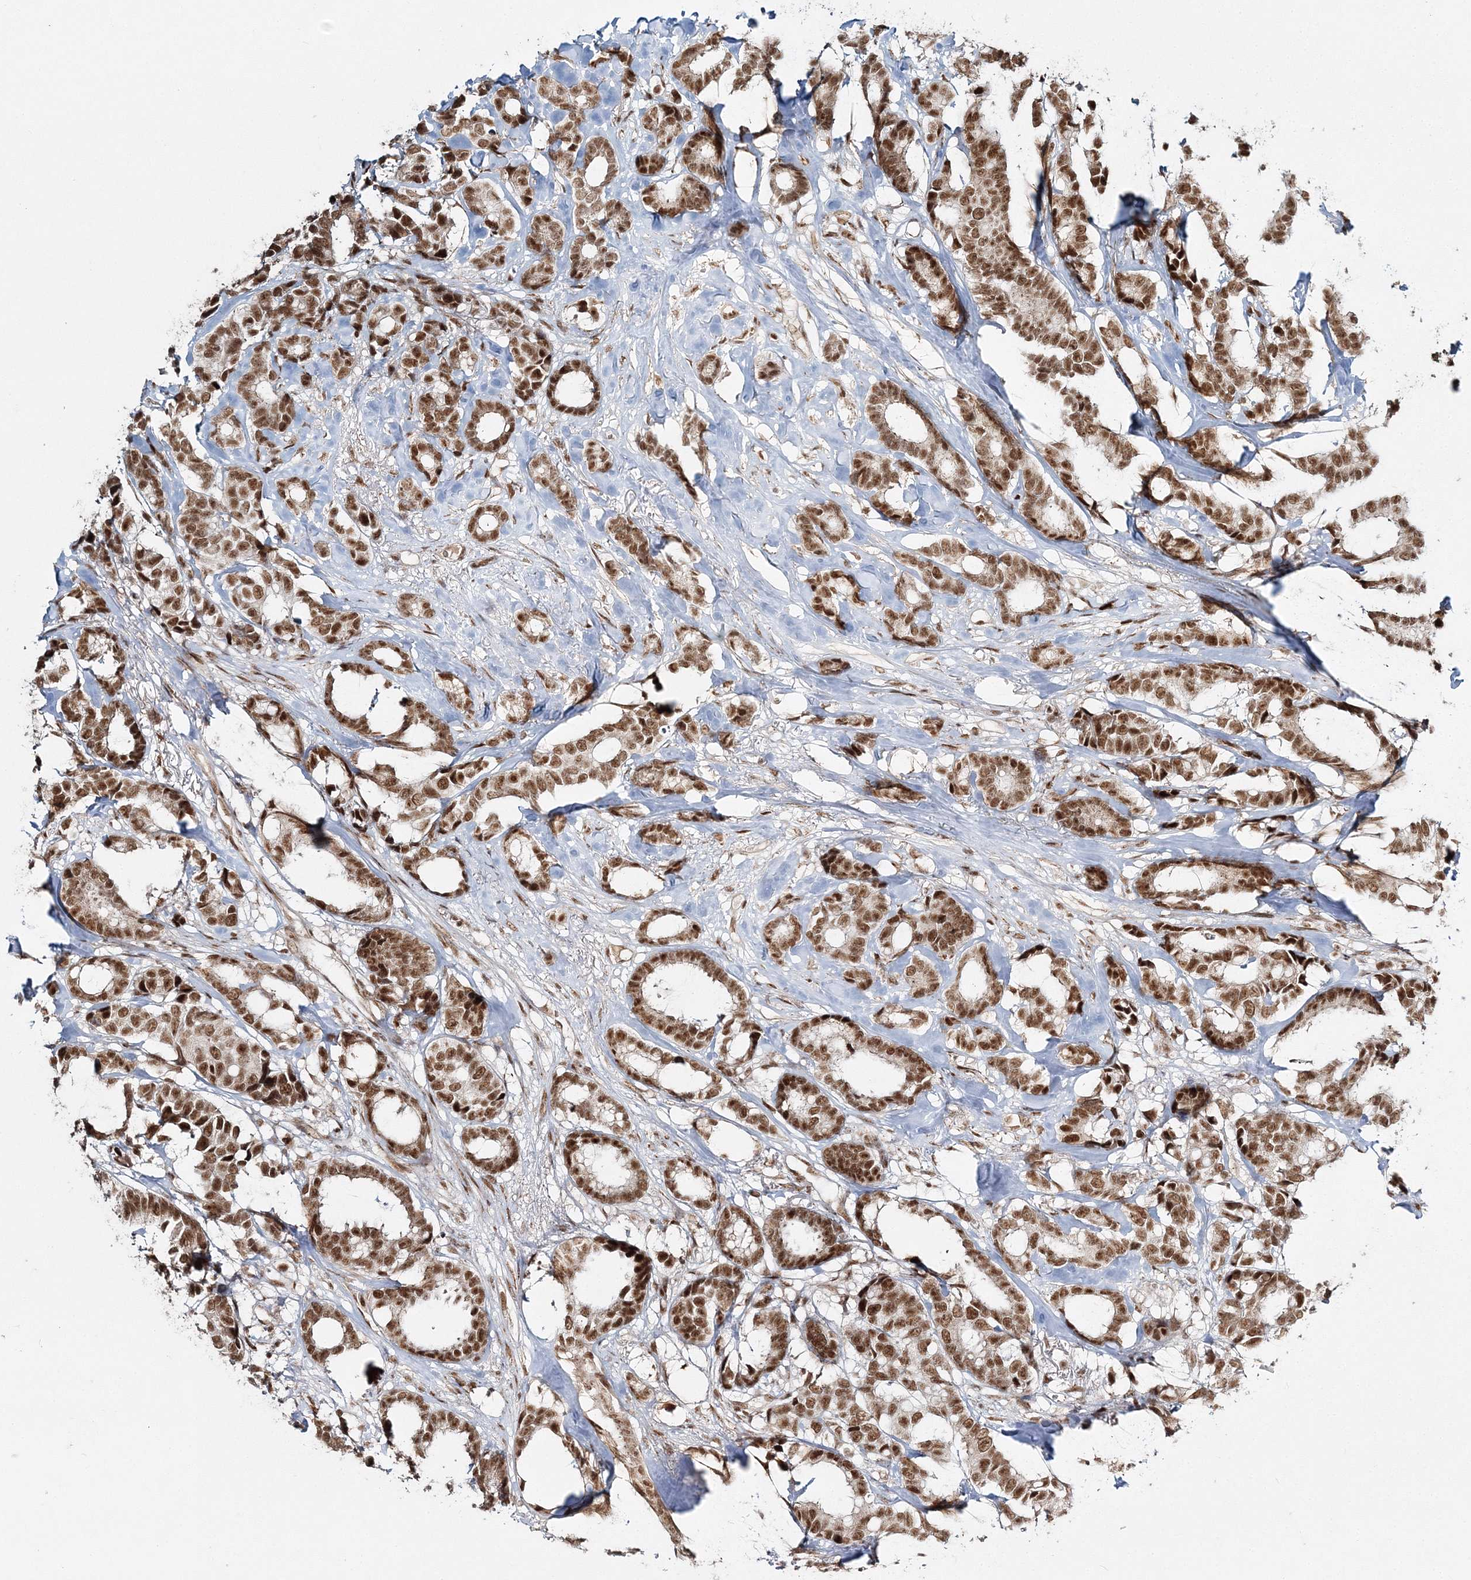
{"staining": {"intensity": "strong", "quantity": ">75%", "location": "nuclear"}, "tissue": "breast cancer", "cell_type": "Tumor cells", "image_type": "cancer", "snomed": [{"axis": "morphology", "description": "Duct carcinoma"}, {"axis": "topography", "description": "Breast"}], "caption": "DAB immunohistochemical staining of human breast cancer (intraductal carcinoma) demonstrates strong nuclear protein staining in approximately >75% of tumor cells.", "gene": "QRICH1", "patient": {"sex": "female", "age": 87}}